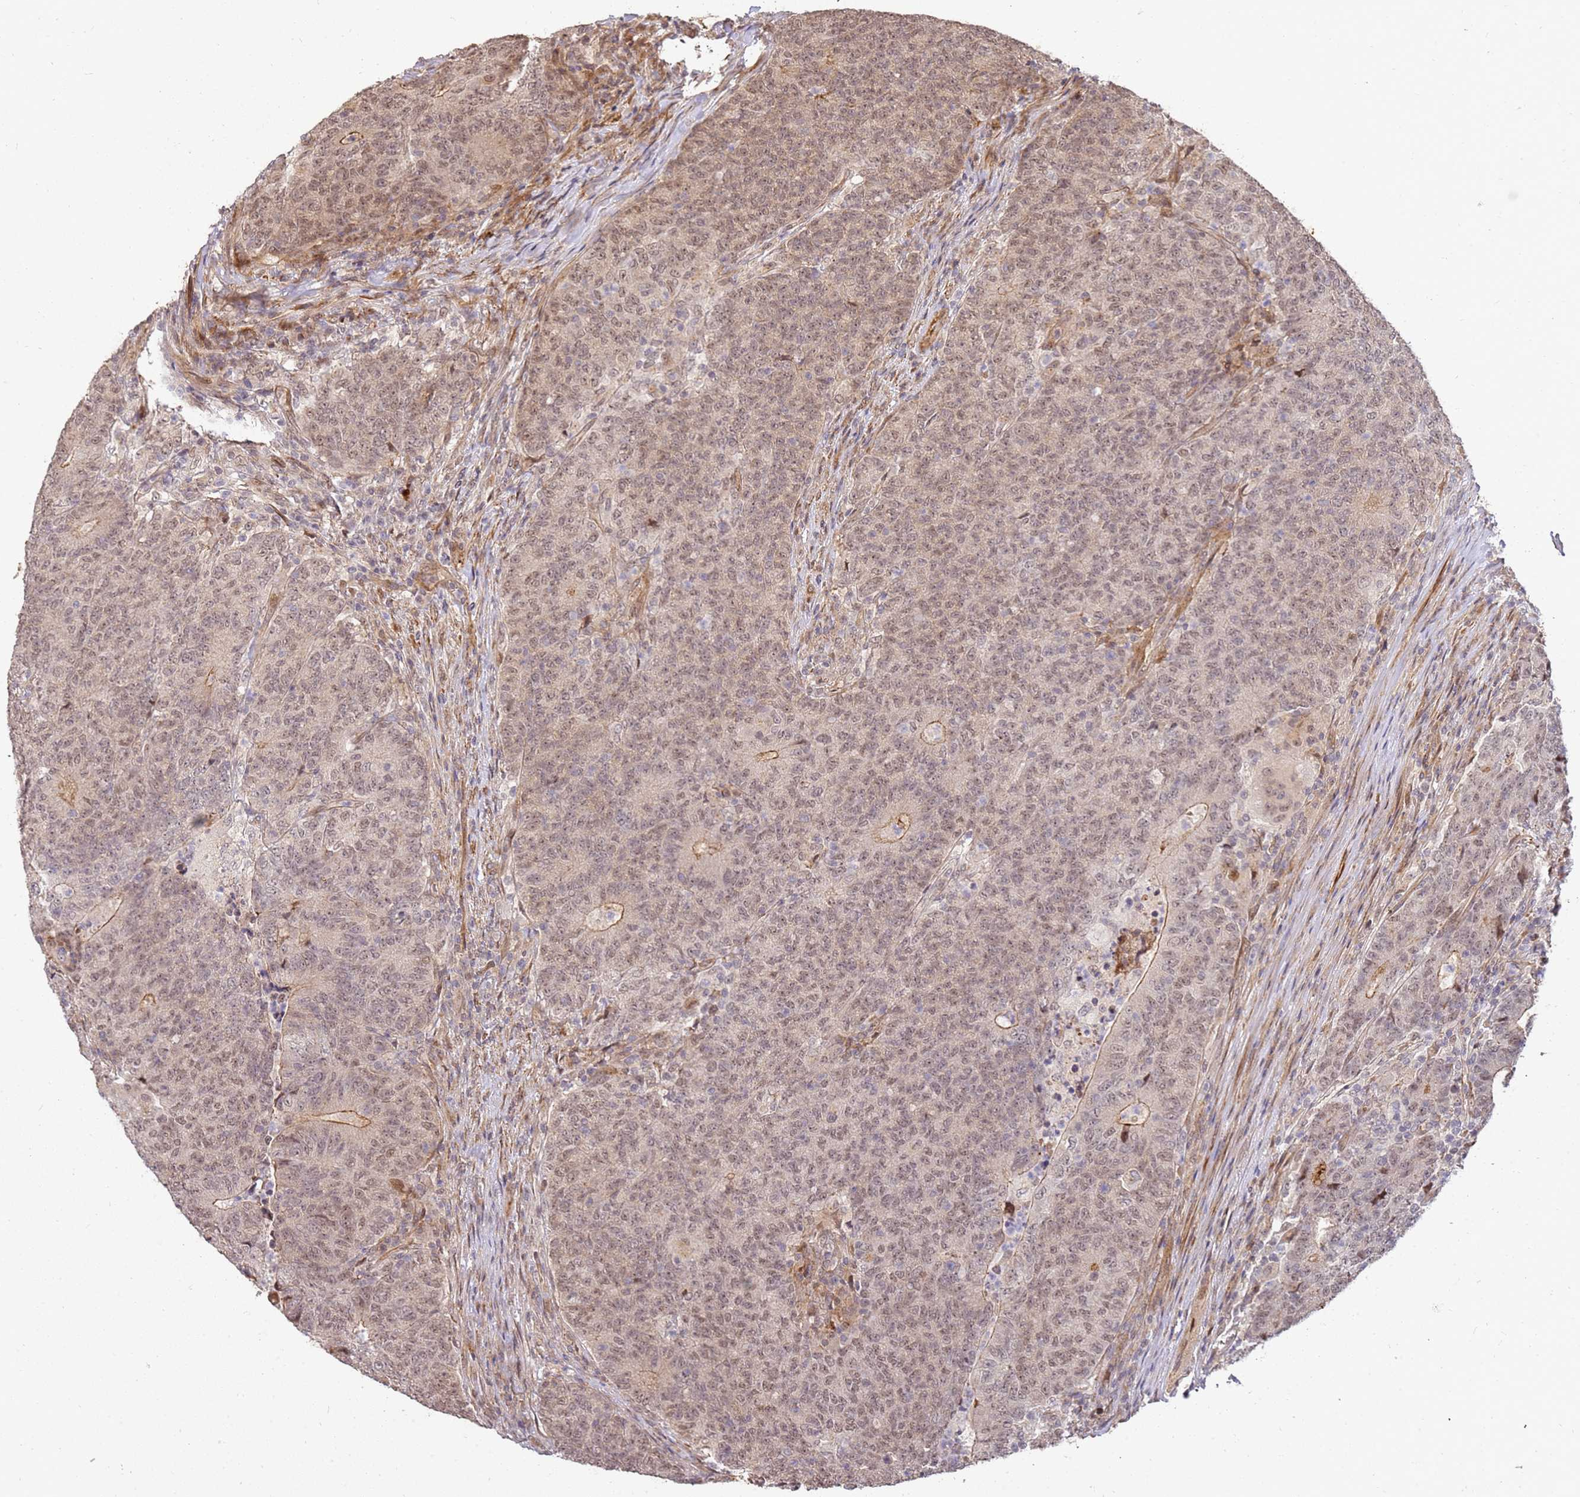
{"staining": {"intensity": "moderate", "quantity": ">75%", "location": "nuclear"}, "tissue": "colorectal cancer", "cell_type": "Tumor cells", "image_type": "cancer", "snomed": [{"axis": "morphology", "description": "Adenocarcinoma, NOS"}, {"axis": "topography", "description": "Colon"}], "caption": "A medium amount of moderate nuclear positivity is identified in about >75% of tumor cells in colorectal cancer tissue.", "gene": "ST18", "patient": {"sex": "female", "age": 75}}